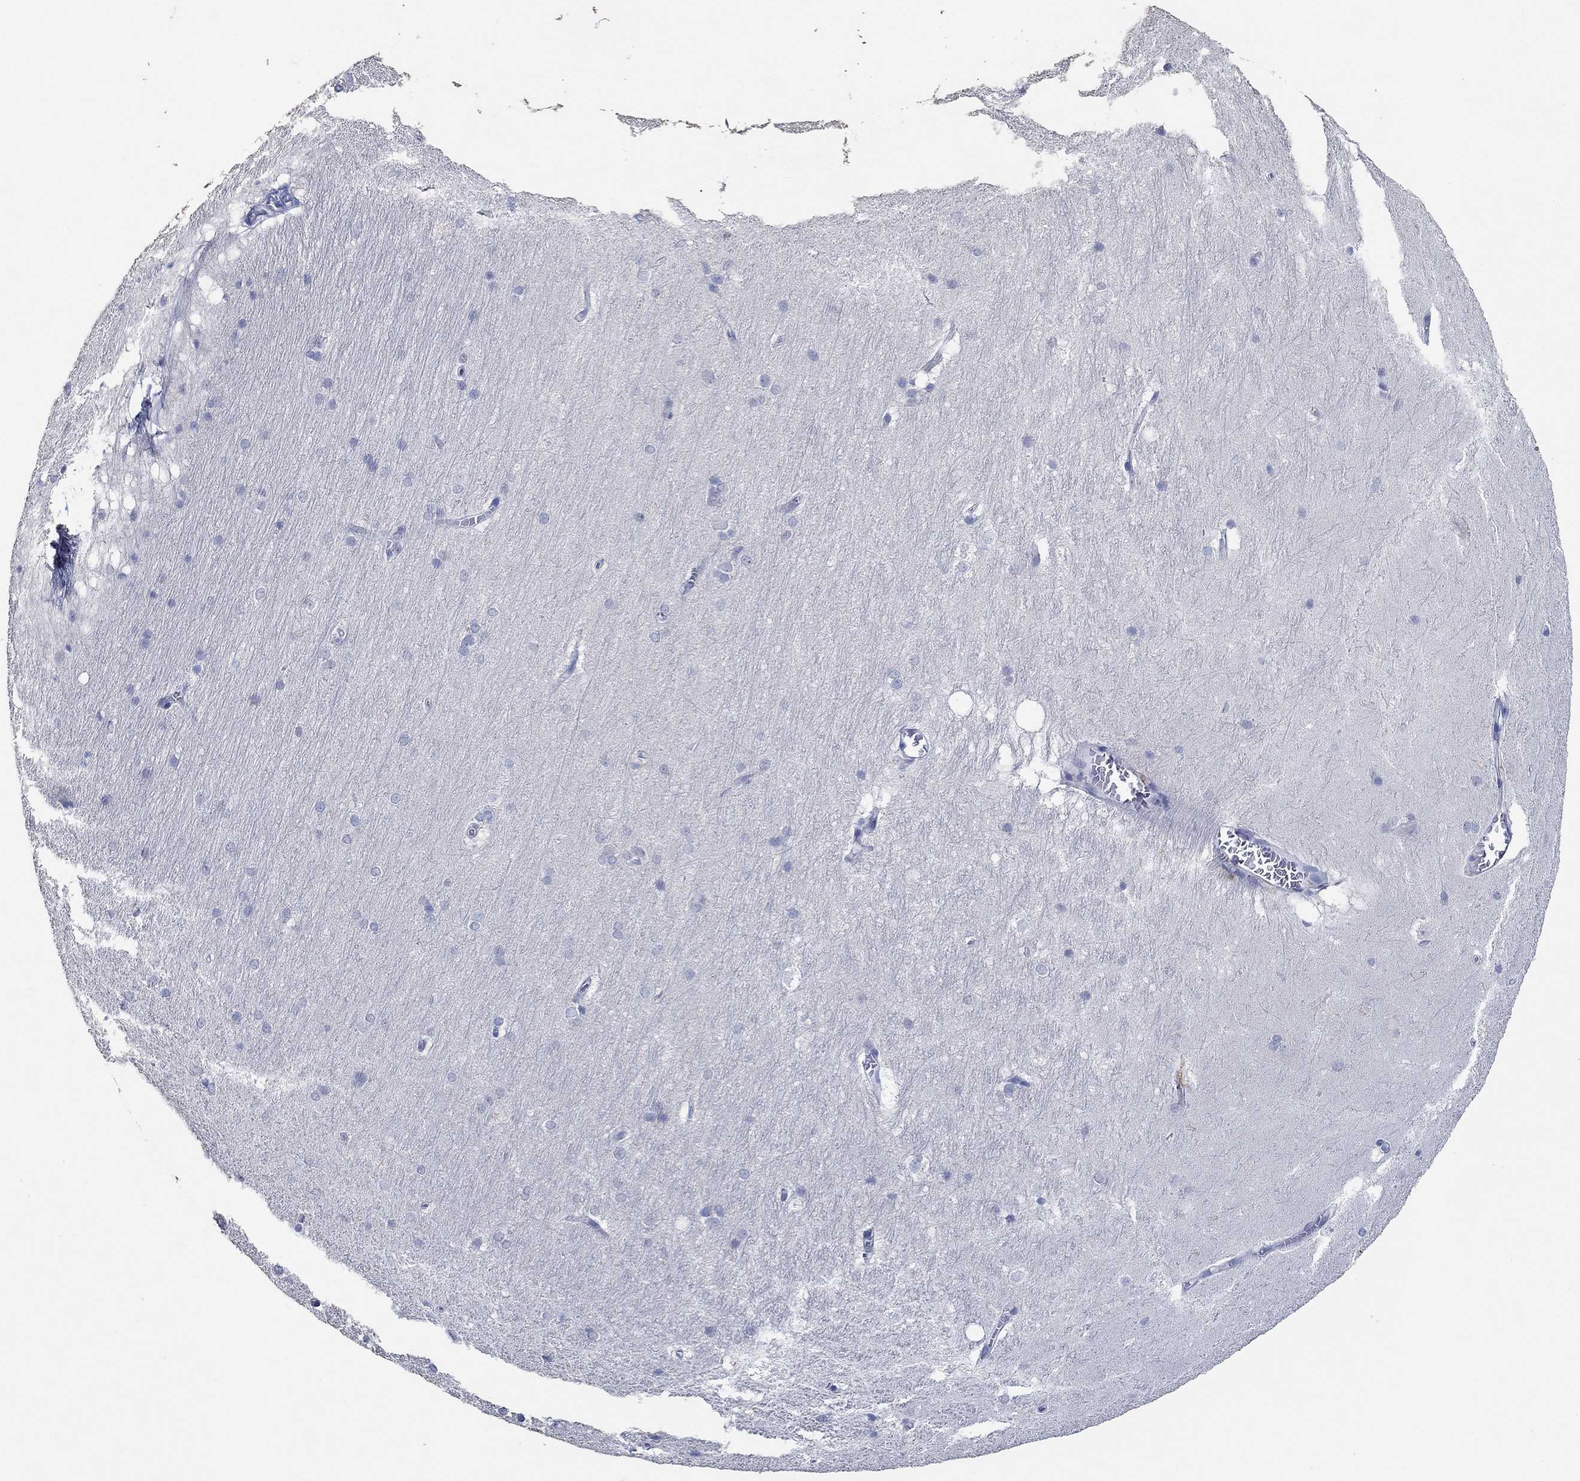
{"staining": {"intensity": "negative", "quantity": "none", "location": "none"}, "tissue": "hippocampus", "cell_type": "Glial cells", "image_type": "normal", "snomed": [{"axis": "morphology", "description": "Normal tissue, NOS"}, {"axis": "topography", "description": "Cerebral cortex"}, {"axis": "topography", "description": "Hippocampus"}], "caption": "Immunohistochemistry (IHC) micrograph of normal hippocampus stained for a protein (brown), which reveals no staining in glial cells. (DAB immunohistochemistry visualized using brightfield microscopy, high magnification).", "gene": "PPP1R17", "patient": {"sex": "female", "age": 19}}